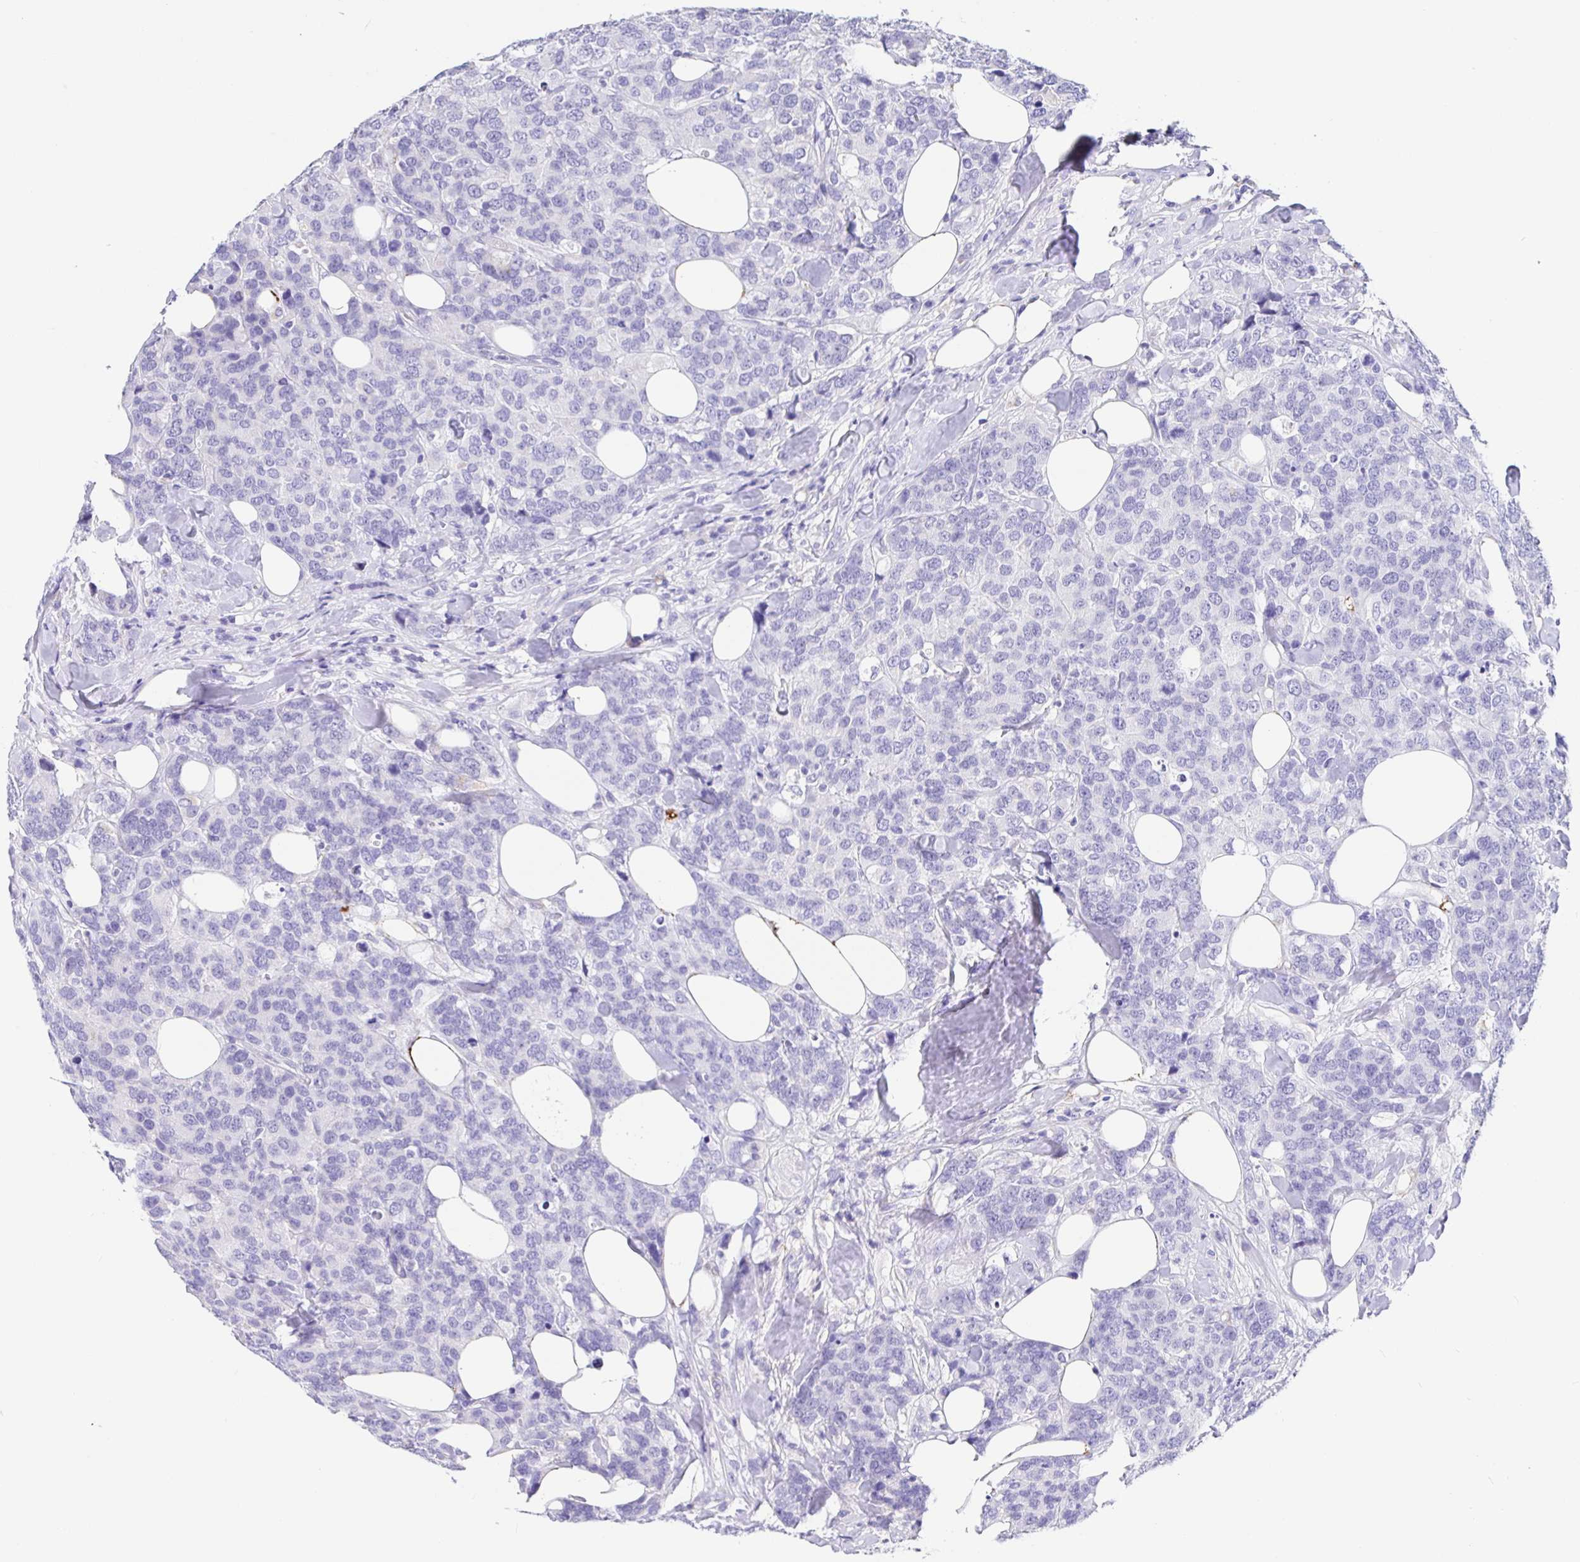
{"staining": {"intensity": "negative", "quantity": "none", "location": "none"}, "tissue": "breast cancer", "cell_type": "Tumor cells", "image_type": "cancer", "snomed": [{"axis": "morphology", "description": "Lobular carcinoma"}, {"axis": "topography", "description": "Breast"}], "caption": "DAB (3,3'-diaminobenzidine) immunohistochemical staining of human breast cancer (lobular carcinoma) demonstrates no significant staining in tumor cells.", "gene": "MAOA", "patient": {"sex": "female", "age": 59}}